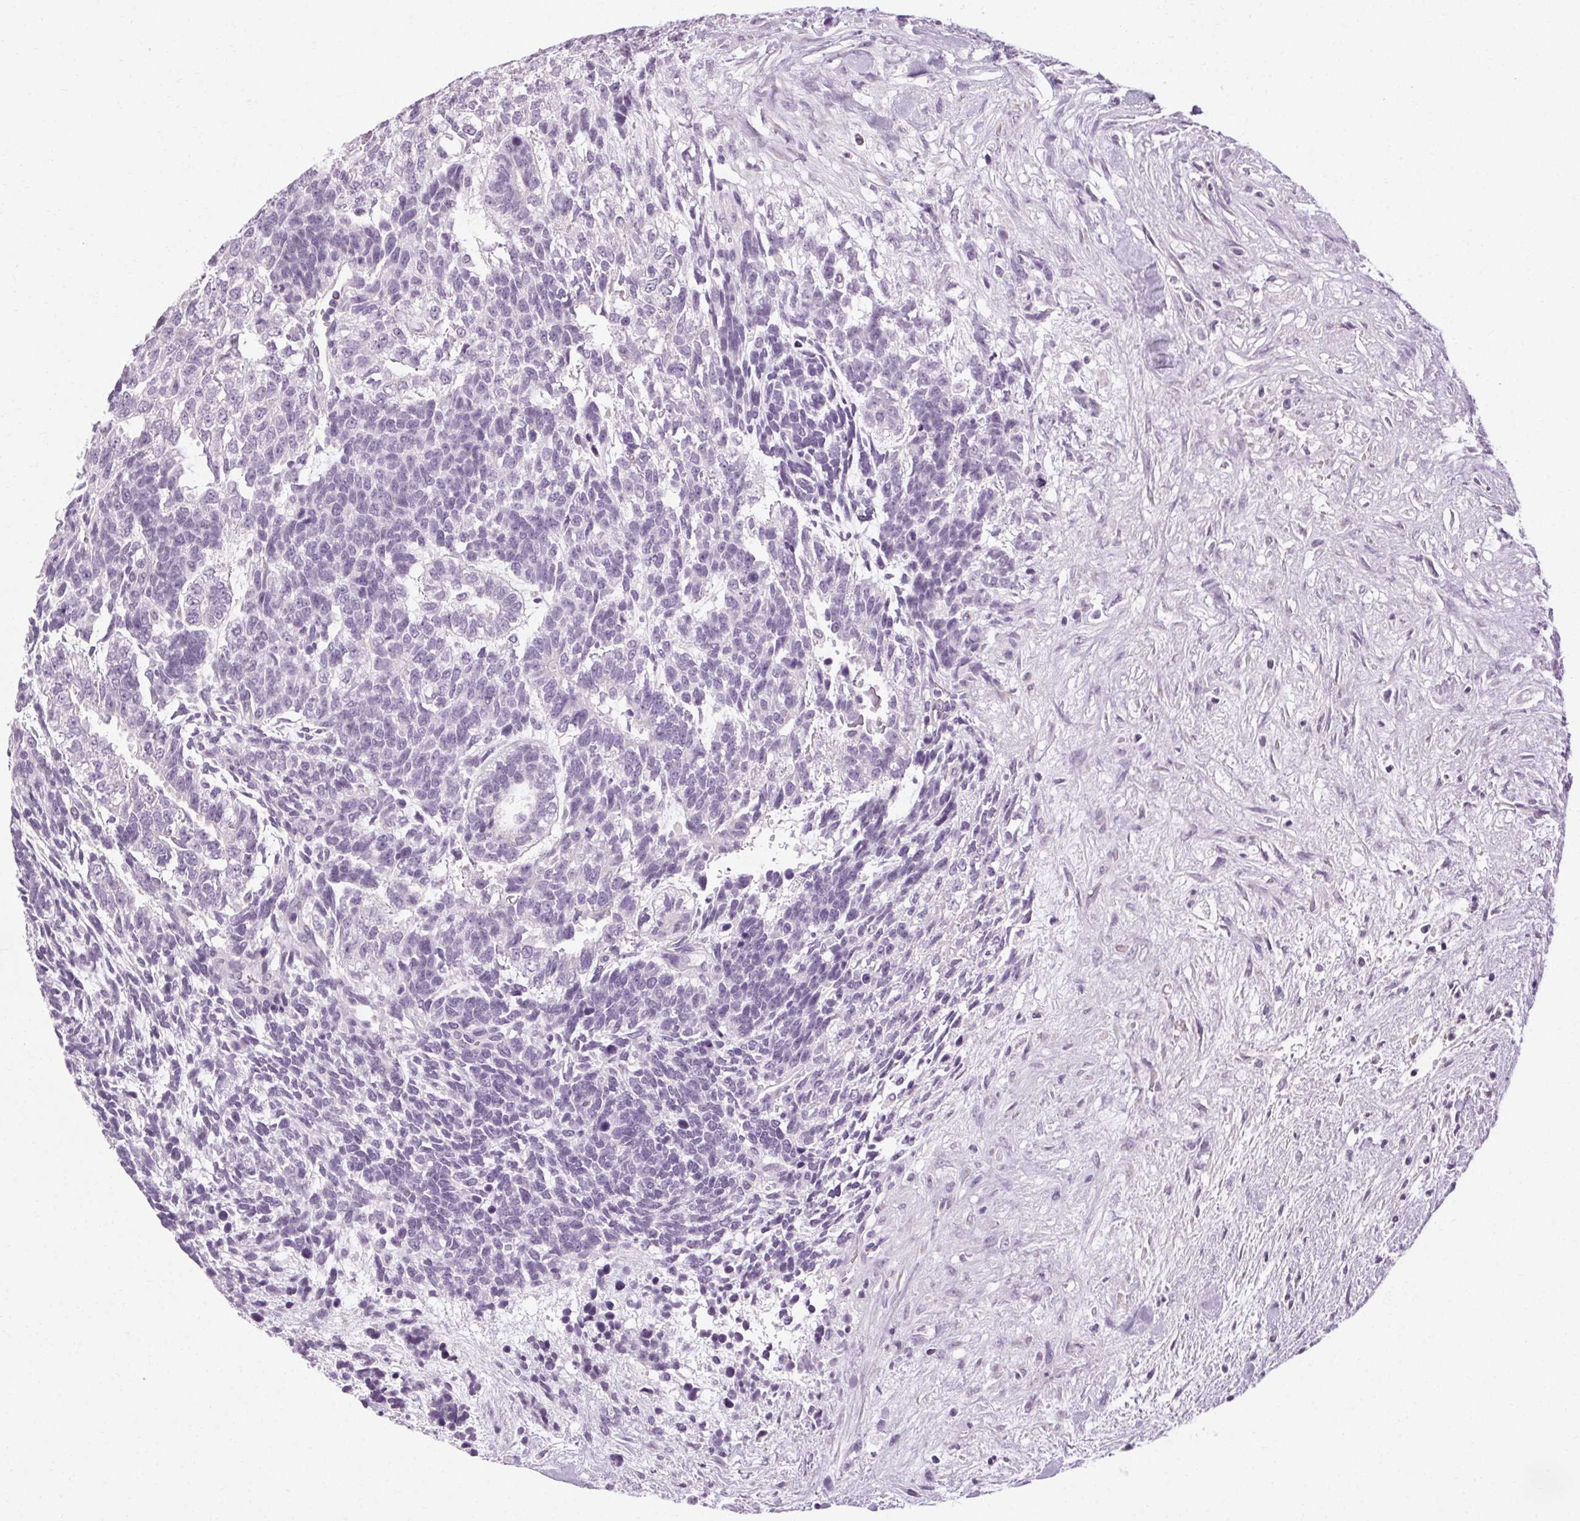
{"staining": {"intensity": "negative", "quantity": "none", "location": "none"}, "tissue": "testis cancer", "cell_type": "Tumor cells", "image_type": "cancer", "snomed": [{"axis": "morphology", "description": "Carcinoma, Embryonal, NOS"}, {"axis": "topography", "description": "Testis"}], "caption": "Tumor cells show no significant protein expression in testis embryonal carcinoma.", "gene": "POMC", "patient": {"sex": "male", "age": 23}}